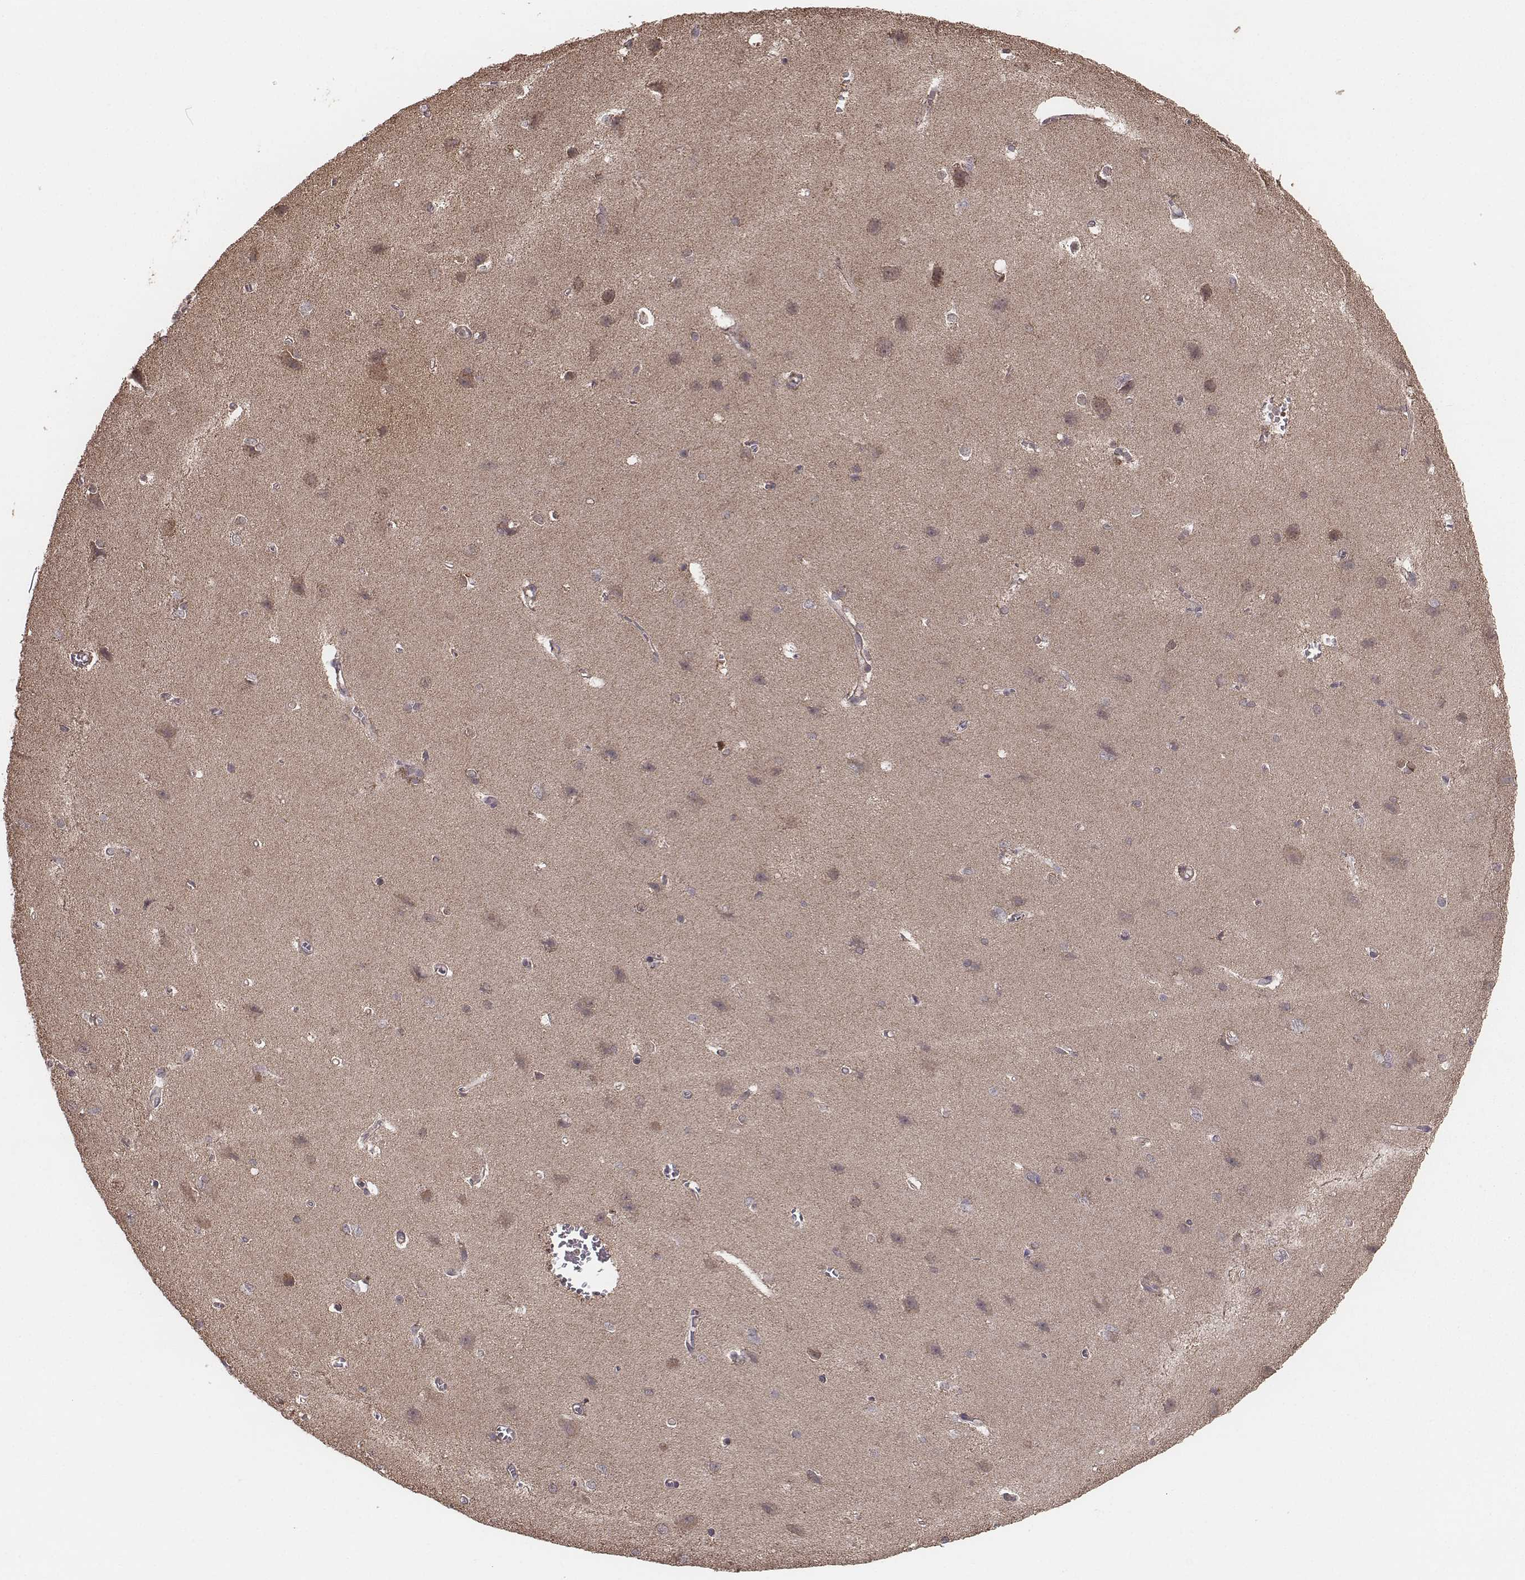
{"staining": {"intensity": "moderate", "quantity": ">75%", "location": "cytoplasmic/membranous"}, "tissue": "cerebral cortex", "cell_type": "Endothelial cells", "image_type": "normal", "snomed": [{"axis": "morphology", "description": "Normal tissue, NOS"}, {"axis": "topography", "description": "Cerebral cortex"}], "caption": "Endothelial cells exhibit medium levels of moderate cytoplasmic/membranous staining in approximately >75% of cells in normal cerebral cortex. Using DAB (3,3'-diaminobenzidine) (brown) and hematoxylin (blue) stains, captured at high magnification using brightfield microscopy.", "gene": "PDCD2L", "patient": {"sex": "male", "age": 37}}